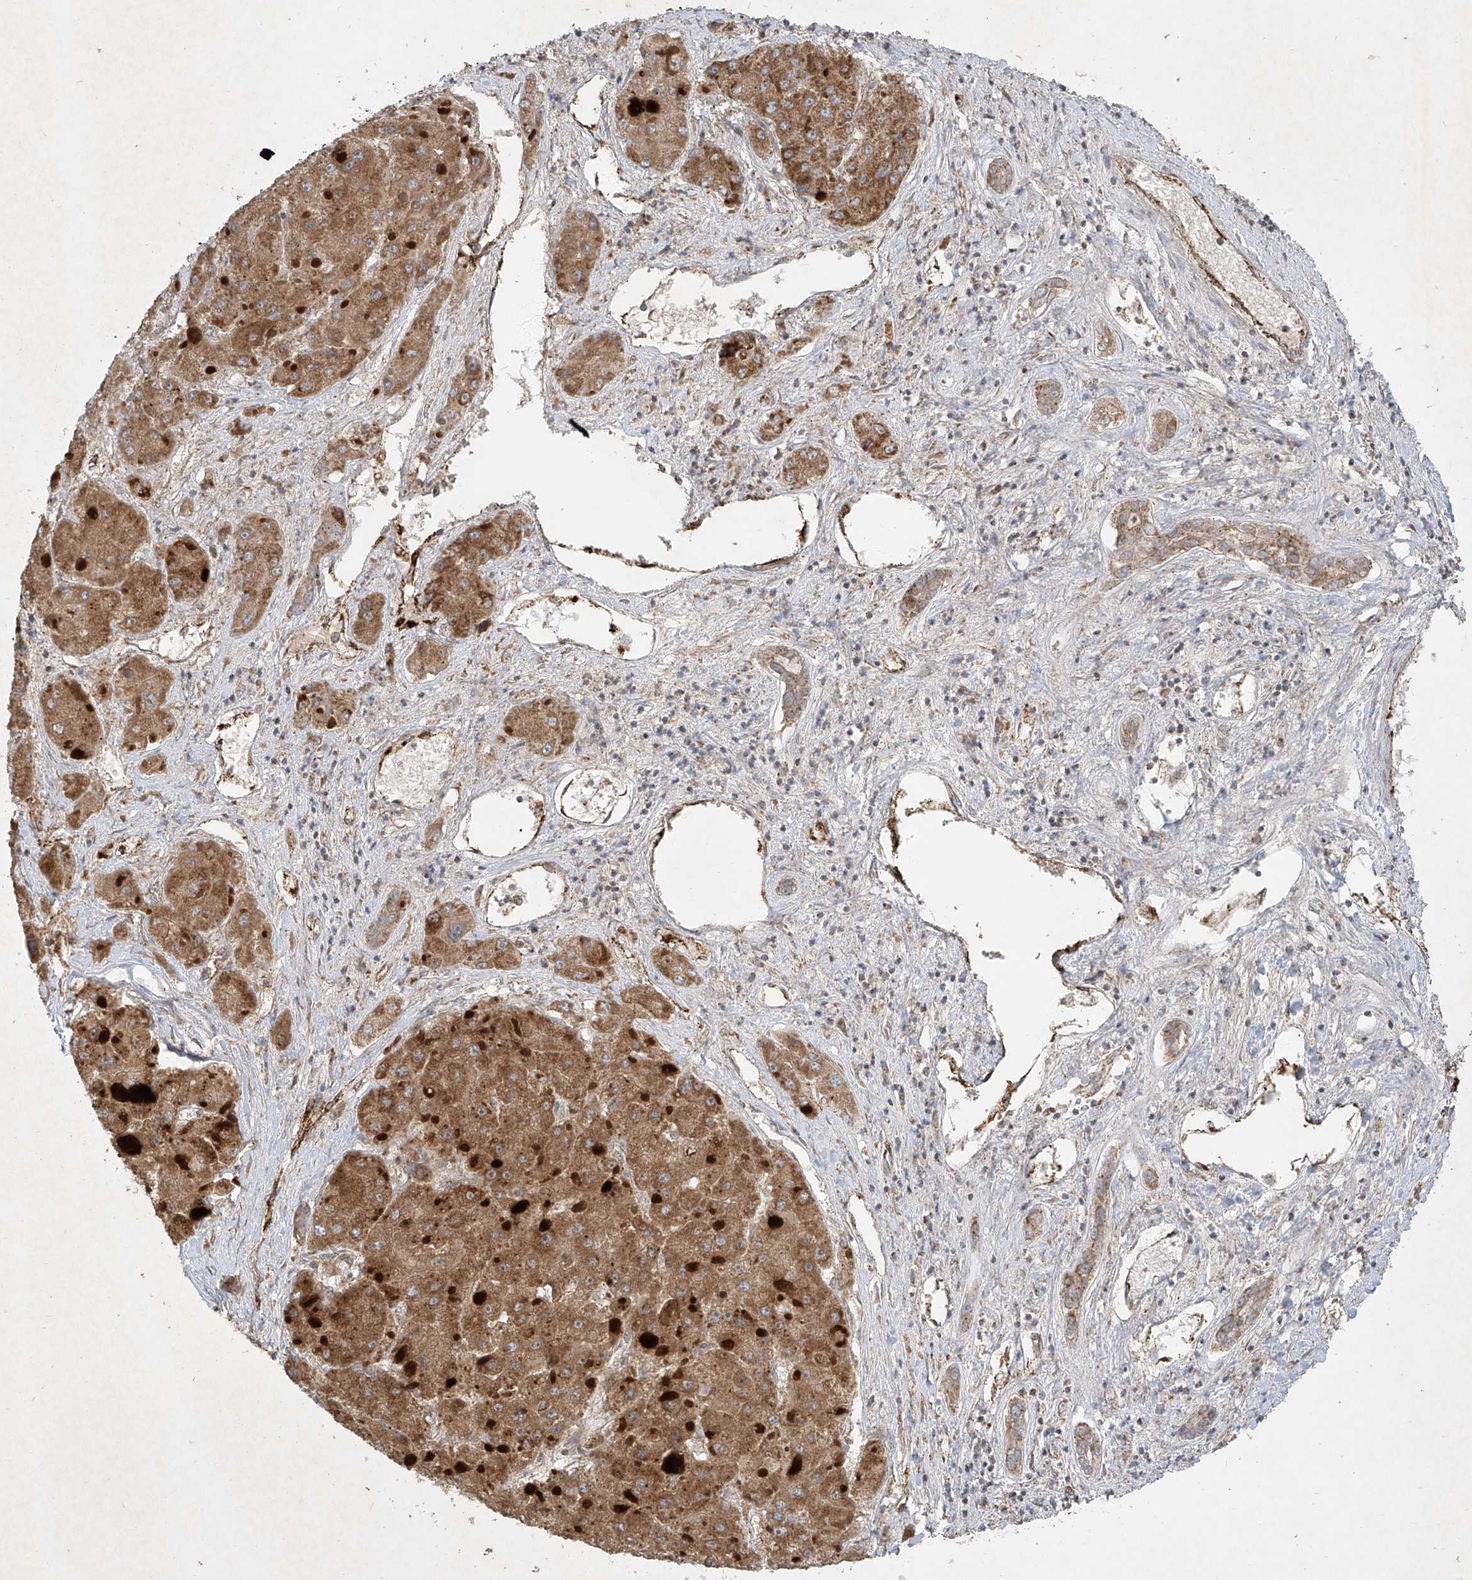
{"staining": {"intensity": "moderate", "quantity": ">75%", "location": "cytoplasmic/membranous"}, "tissue": "liver cancer", "cell_type": "Tumor cells", "image_type": "cancer", "snomed": [{"axis": "morphology", "description": "Carcinoma, Hepatocellular, NOS"}, {"axis": "topography", "description": "Liver"}], "caption": "IHC of liver hepatocellular carcinoma demonstrates medium levels of moderate cytoplasmic/membranous staining in approximately >75% of tumor cells. (DAB (3,3'-diaminobenzidine) IHC, brown staining for protein, blue staining for nuclei).", "gene": "UQCC1", "patient": {"sex": "female", "age": 73}}